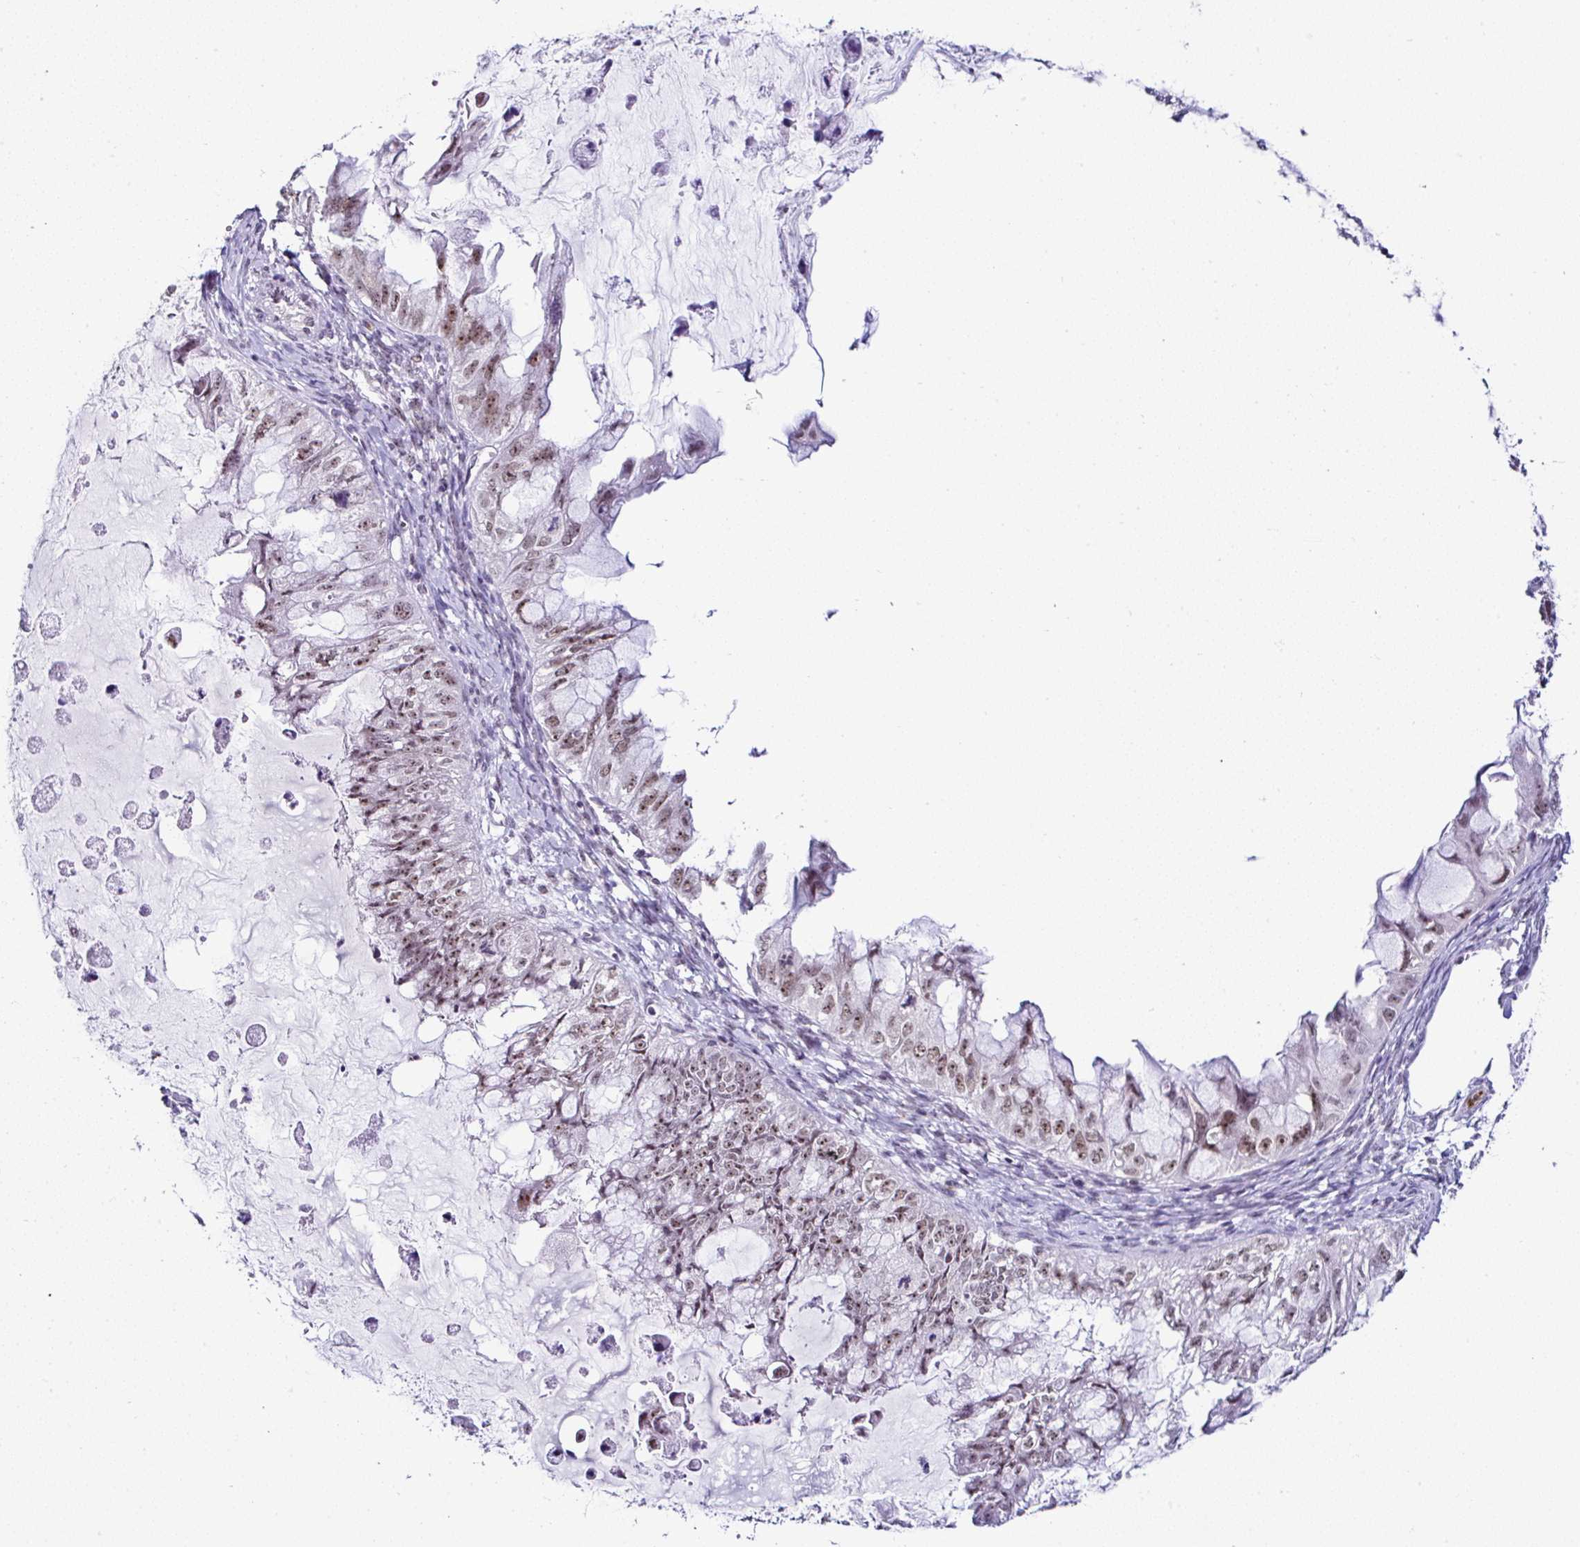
{"staining": {"intensity": "moderate", "quantity": ">75%", "location": "nuclear"}, "tissue": "ovarian cancer", "cell_type": "Tumor cells", "image_type": "cancer", "snomed": [{"axis": "morphology", "description": "Cystadenocarcinoma, mucinous, NOS"}, {"axis": "topography", "description": "Ovary"}], "caption": "Immunohistochemical staining of human ovarian cancer demonstrates medium levels of moderate nuclear positivity in approximately >75% of tumor cells. The protein of interest is stained brown, and the nuclei are stained in blue (DAB IHC with brightfield microscopy, high magnification).", "gene": "PTPN2", "patient": {"sex": "female", "age": 72}}